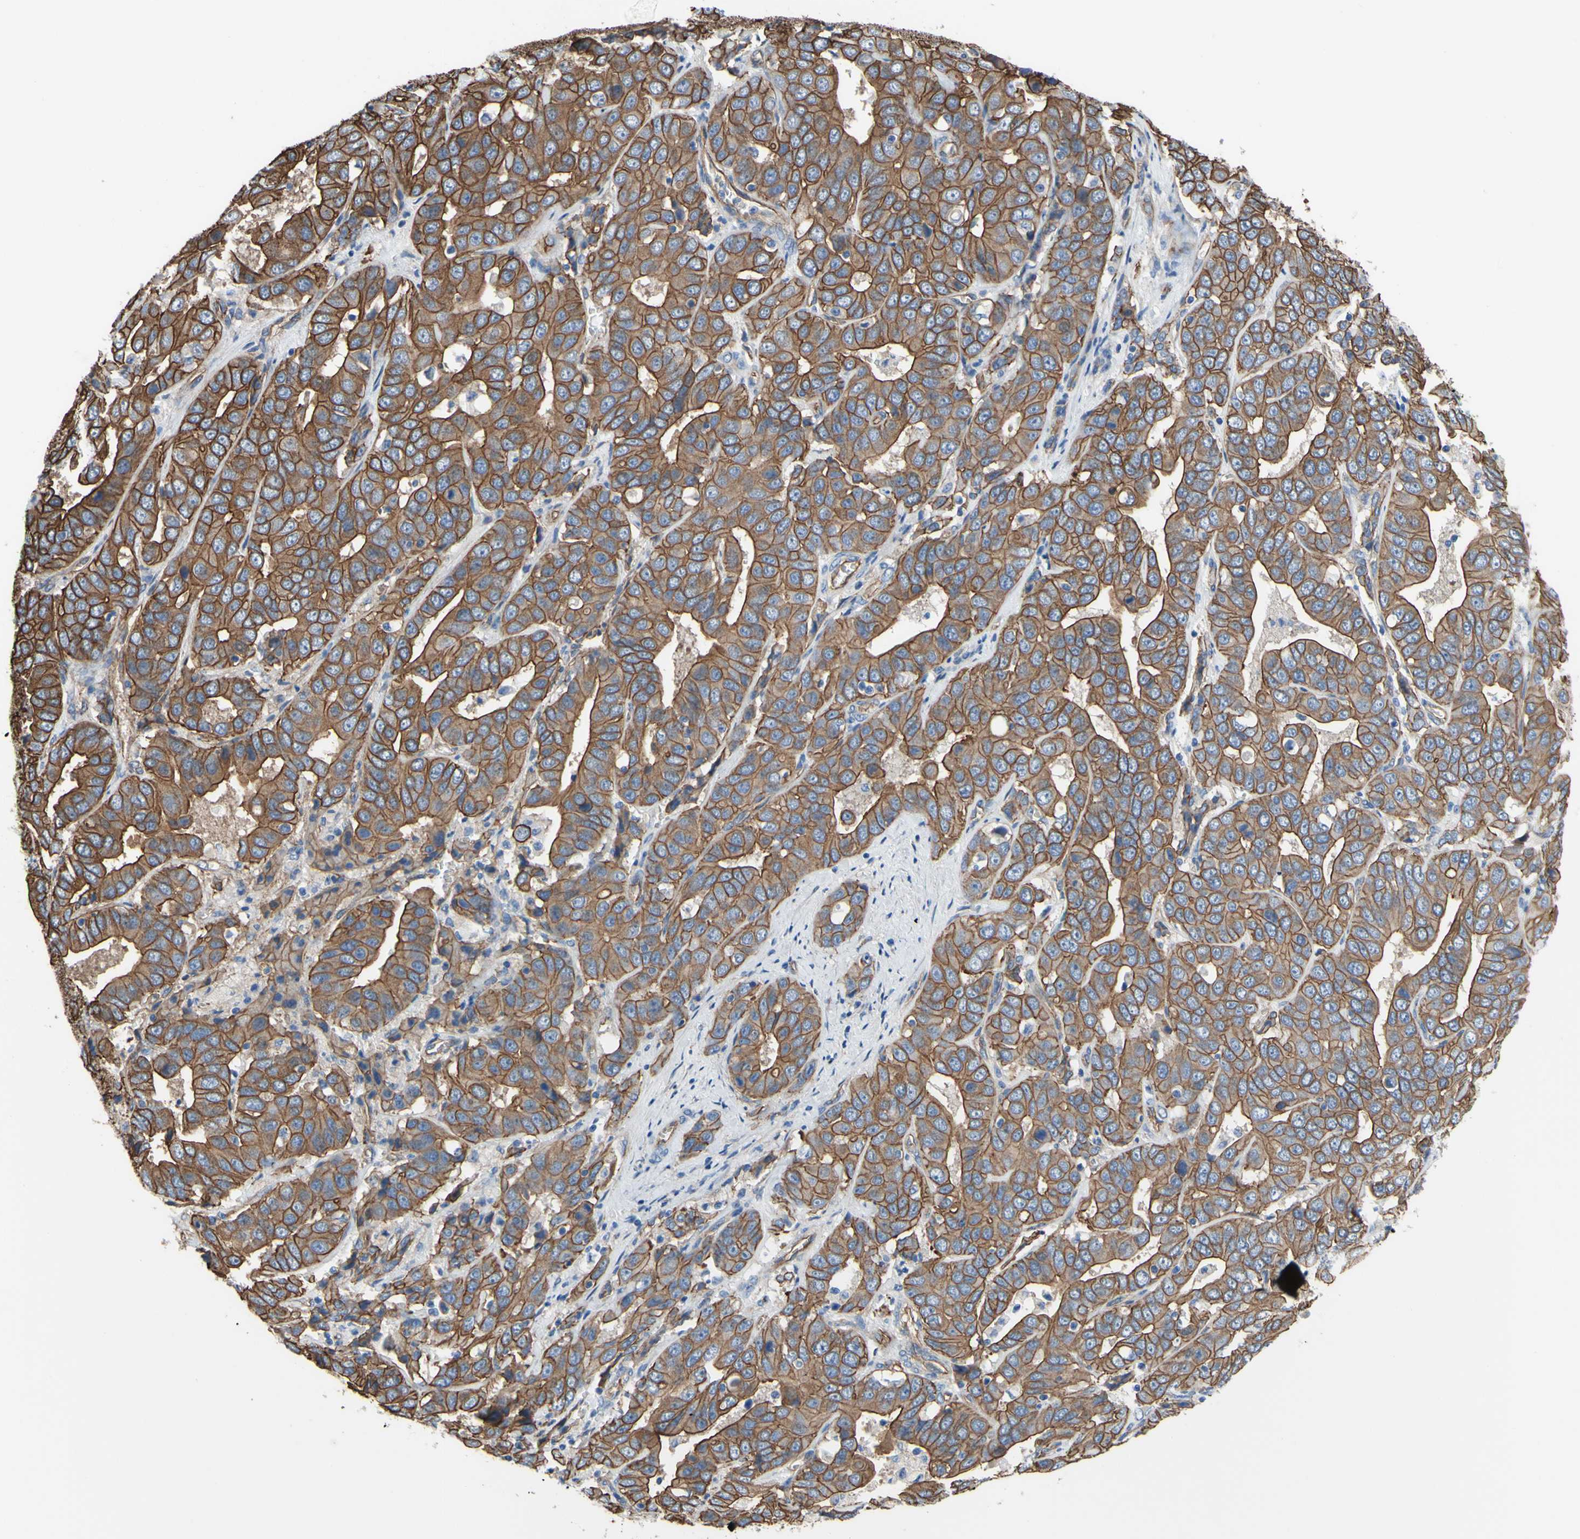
{"staining": {"intensity": "strong", "quantity": ">75%", "location": "cytoplasmic/membranous"}, "tissue": "liver cancer", "cell_type": "Tumor cells", "image_type": "cancer", "snomed": [{"axis": "morphology", "description": "Cholangiocarcinoma"}, {"axis": "topography", "description": "Liver"}], "caption": "Protein analysis of liver cancer (cholangiocarcinoma) tissue exhibits strong cytoplasmic/membranous staining in about >75% of tumor cells. Immunohistochemistry (ihc) stains the protein in brown and the nuclei are stained blue.", "gene": "TPBG", "patient": {"sex": "female", "age": 52}}